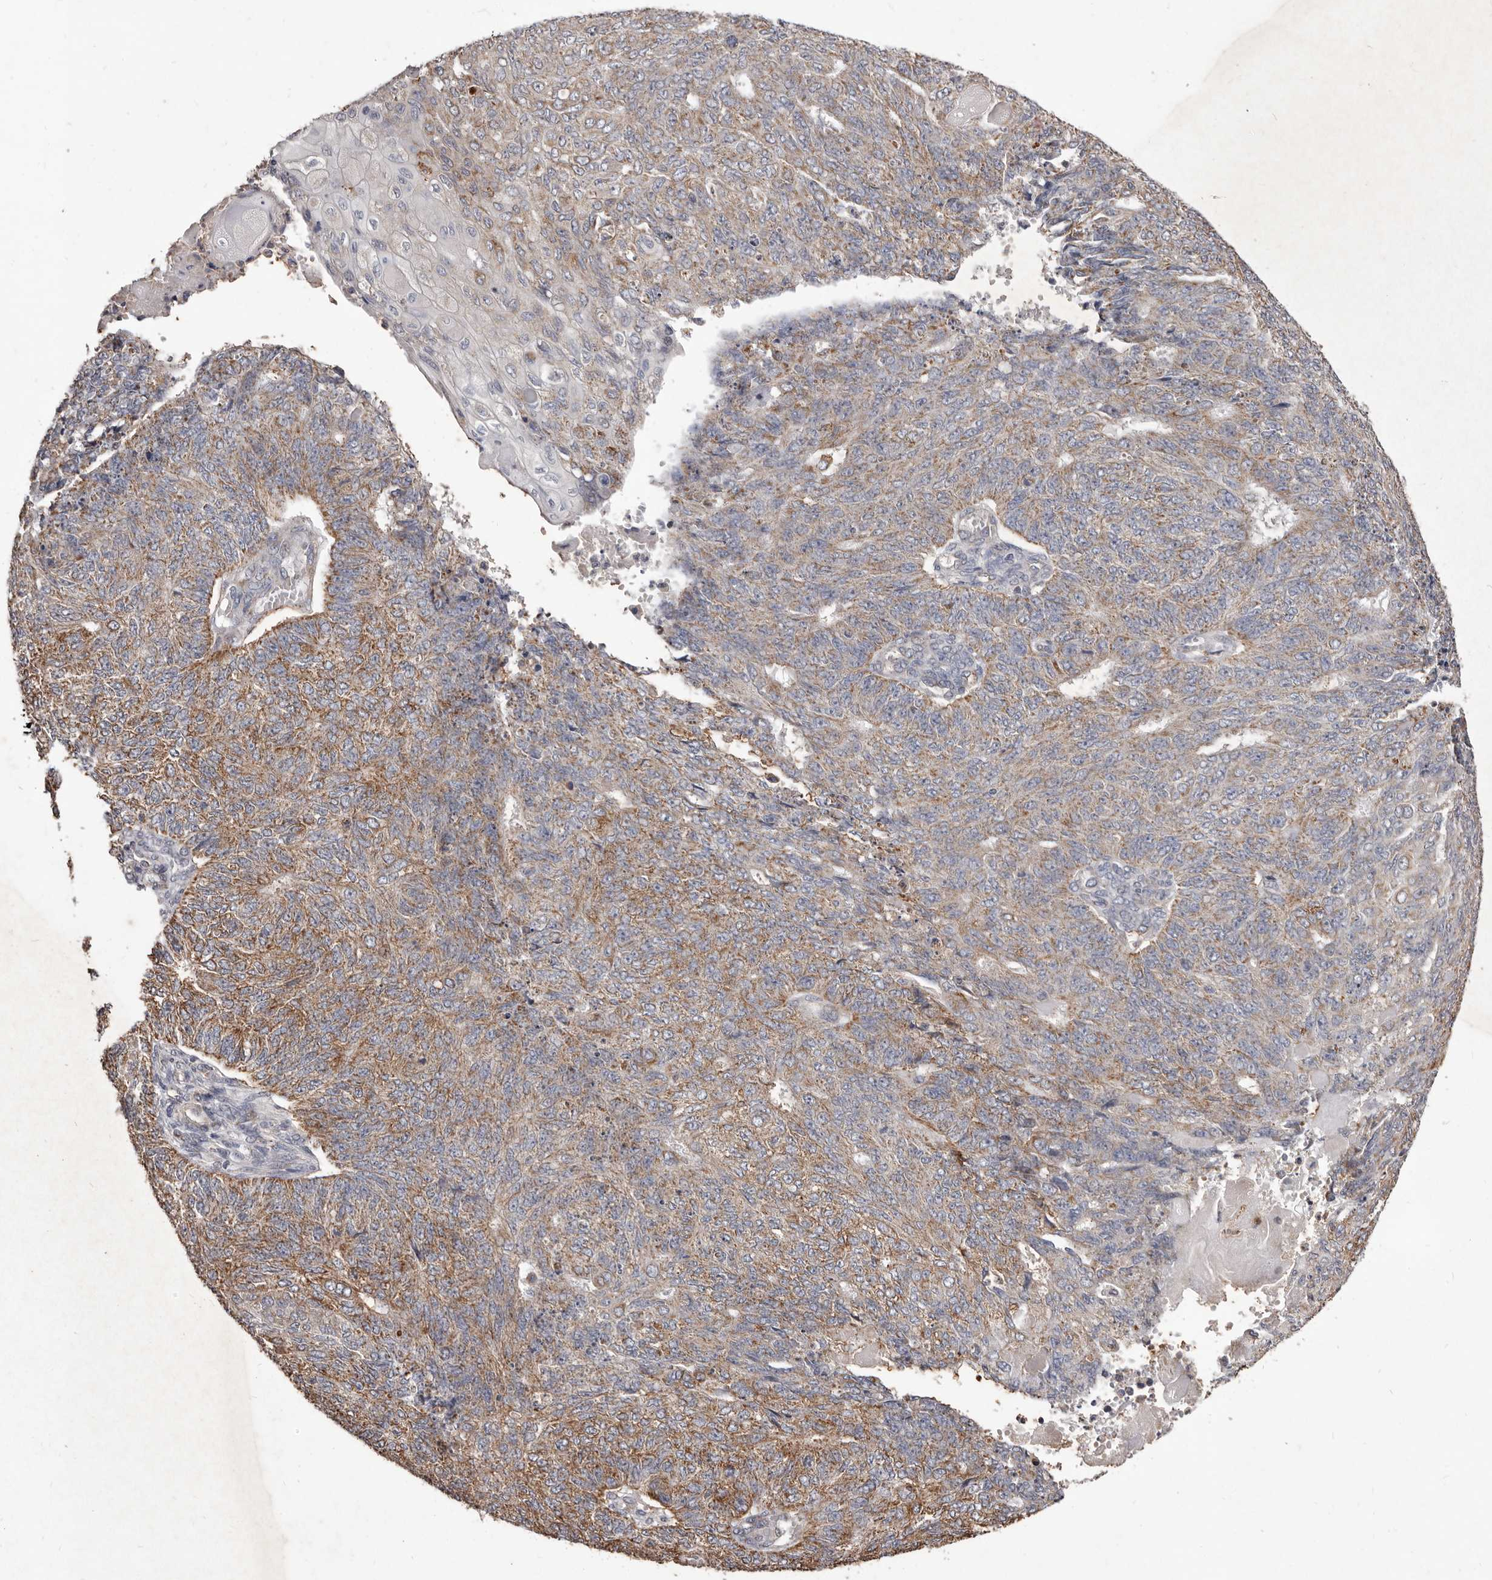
{"staining": {"intensity": "moderate", "quantity": ">75%", "location": "cytoplasmic/membranous"}, "tissue": "endometrial cancer", "cell_type": "Tumor cells", "image_type": "cancer", "snomed": [{"axis": "morphology", "description": "Adenocarcinoma, NOS"}, {"axis": "topography", "description": "Endometrium"}], "caption": "Endometrial adenocarcinoma was stained to show a protein in brown. There is medium levels of moderate cytoplasmic/membranous staining in approximately >75% of tumor cells.", "gene": "CXCL14", "patient": {"sex": "female", "age": 32}}